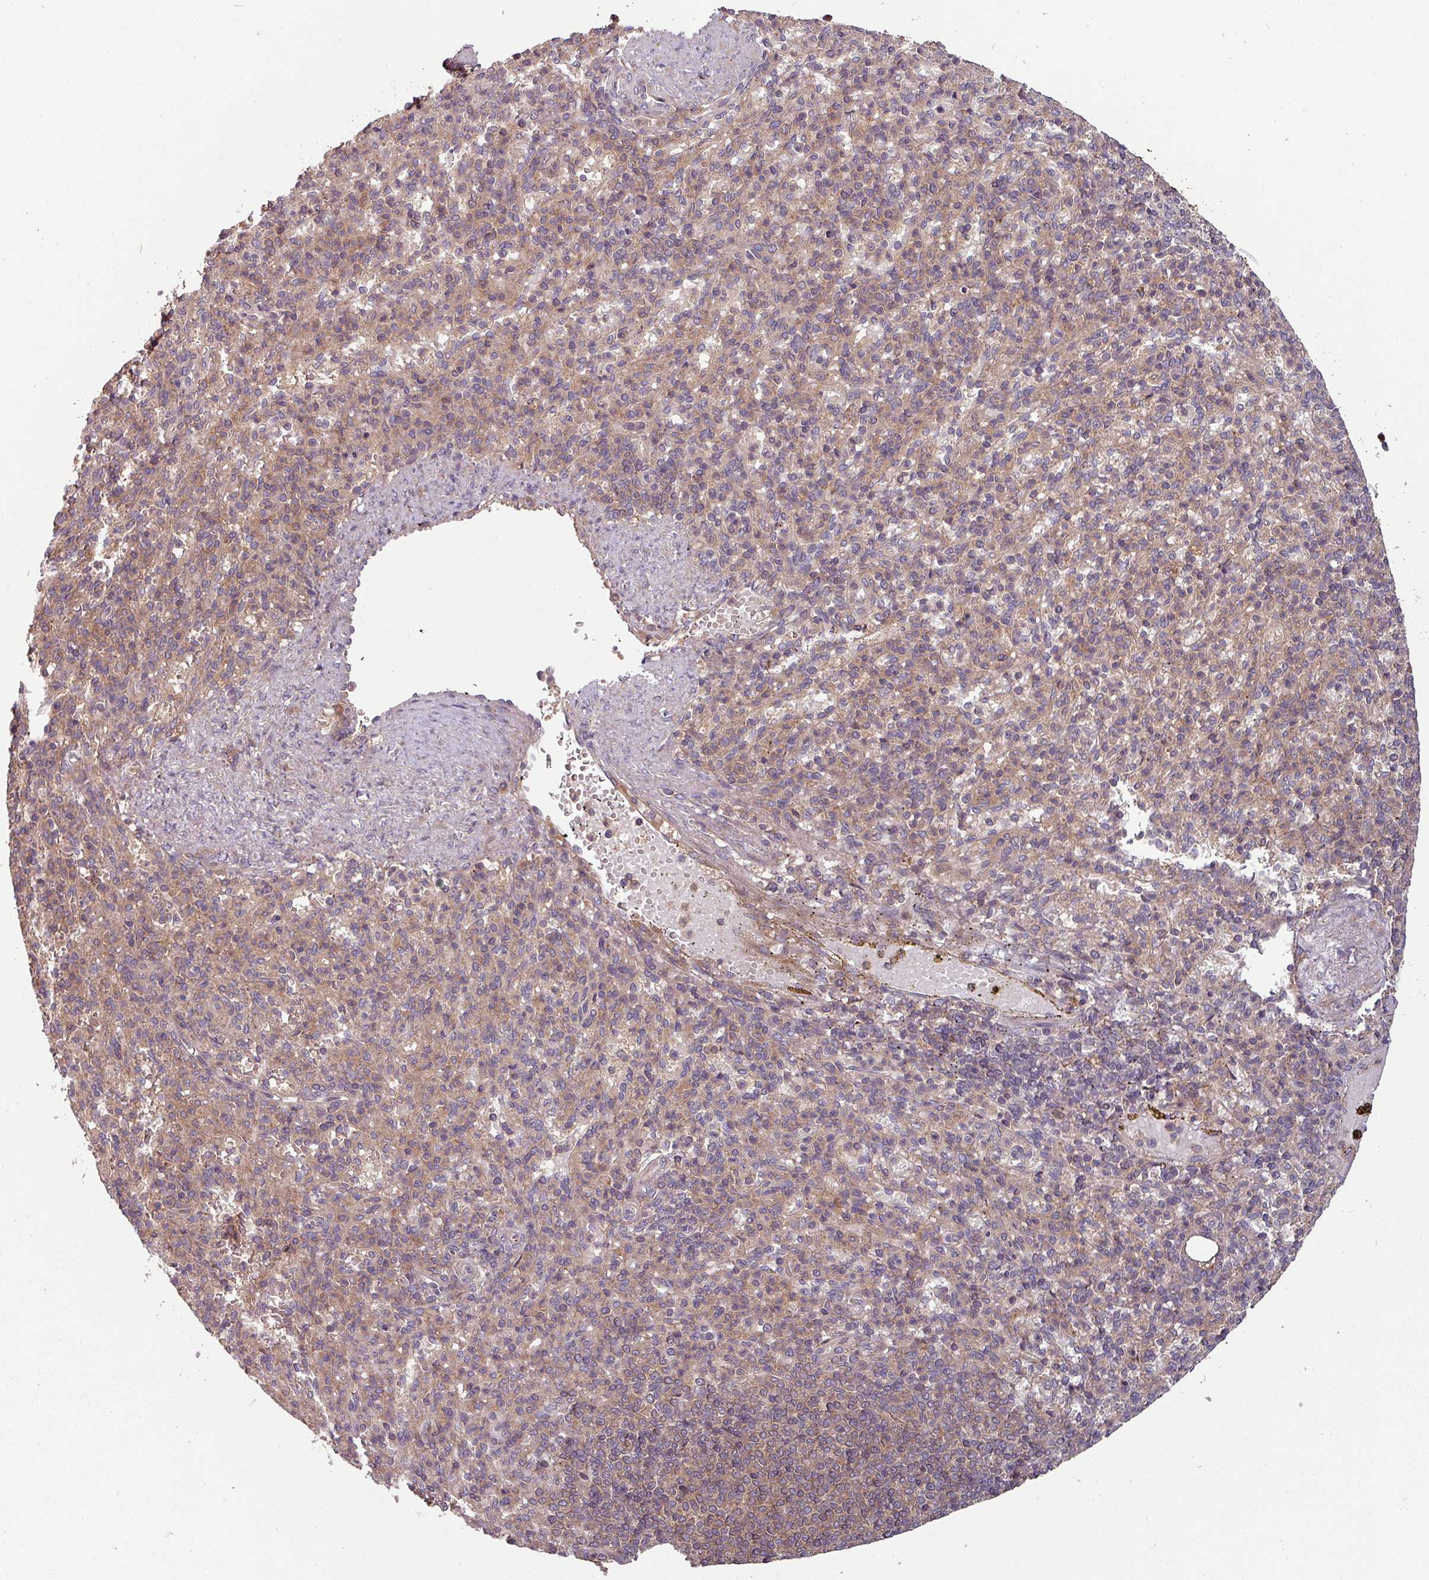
{"staining": {"intensity": "weak", "quantity": "<25%", "location": "cytoplasmic/membranous"}, "tissue": "spleen", "cell_type": "Cells in red pulp", "image_type": "normal", "snomed": [{"axis": "morphology", "description": "Normal tissue, NOS"}, {"axis": "topography", "description": "Spleen"}], "caption": "There is no significant expression in cells in red pulp of spleen. (DAB (3,3'-diaminobenzidine) immunohistochemistry (IHC), high magnification).", "gene": "GSKIP", "patient": {"sex": "female", "age": 74}}